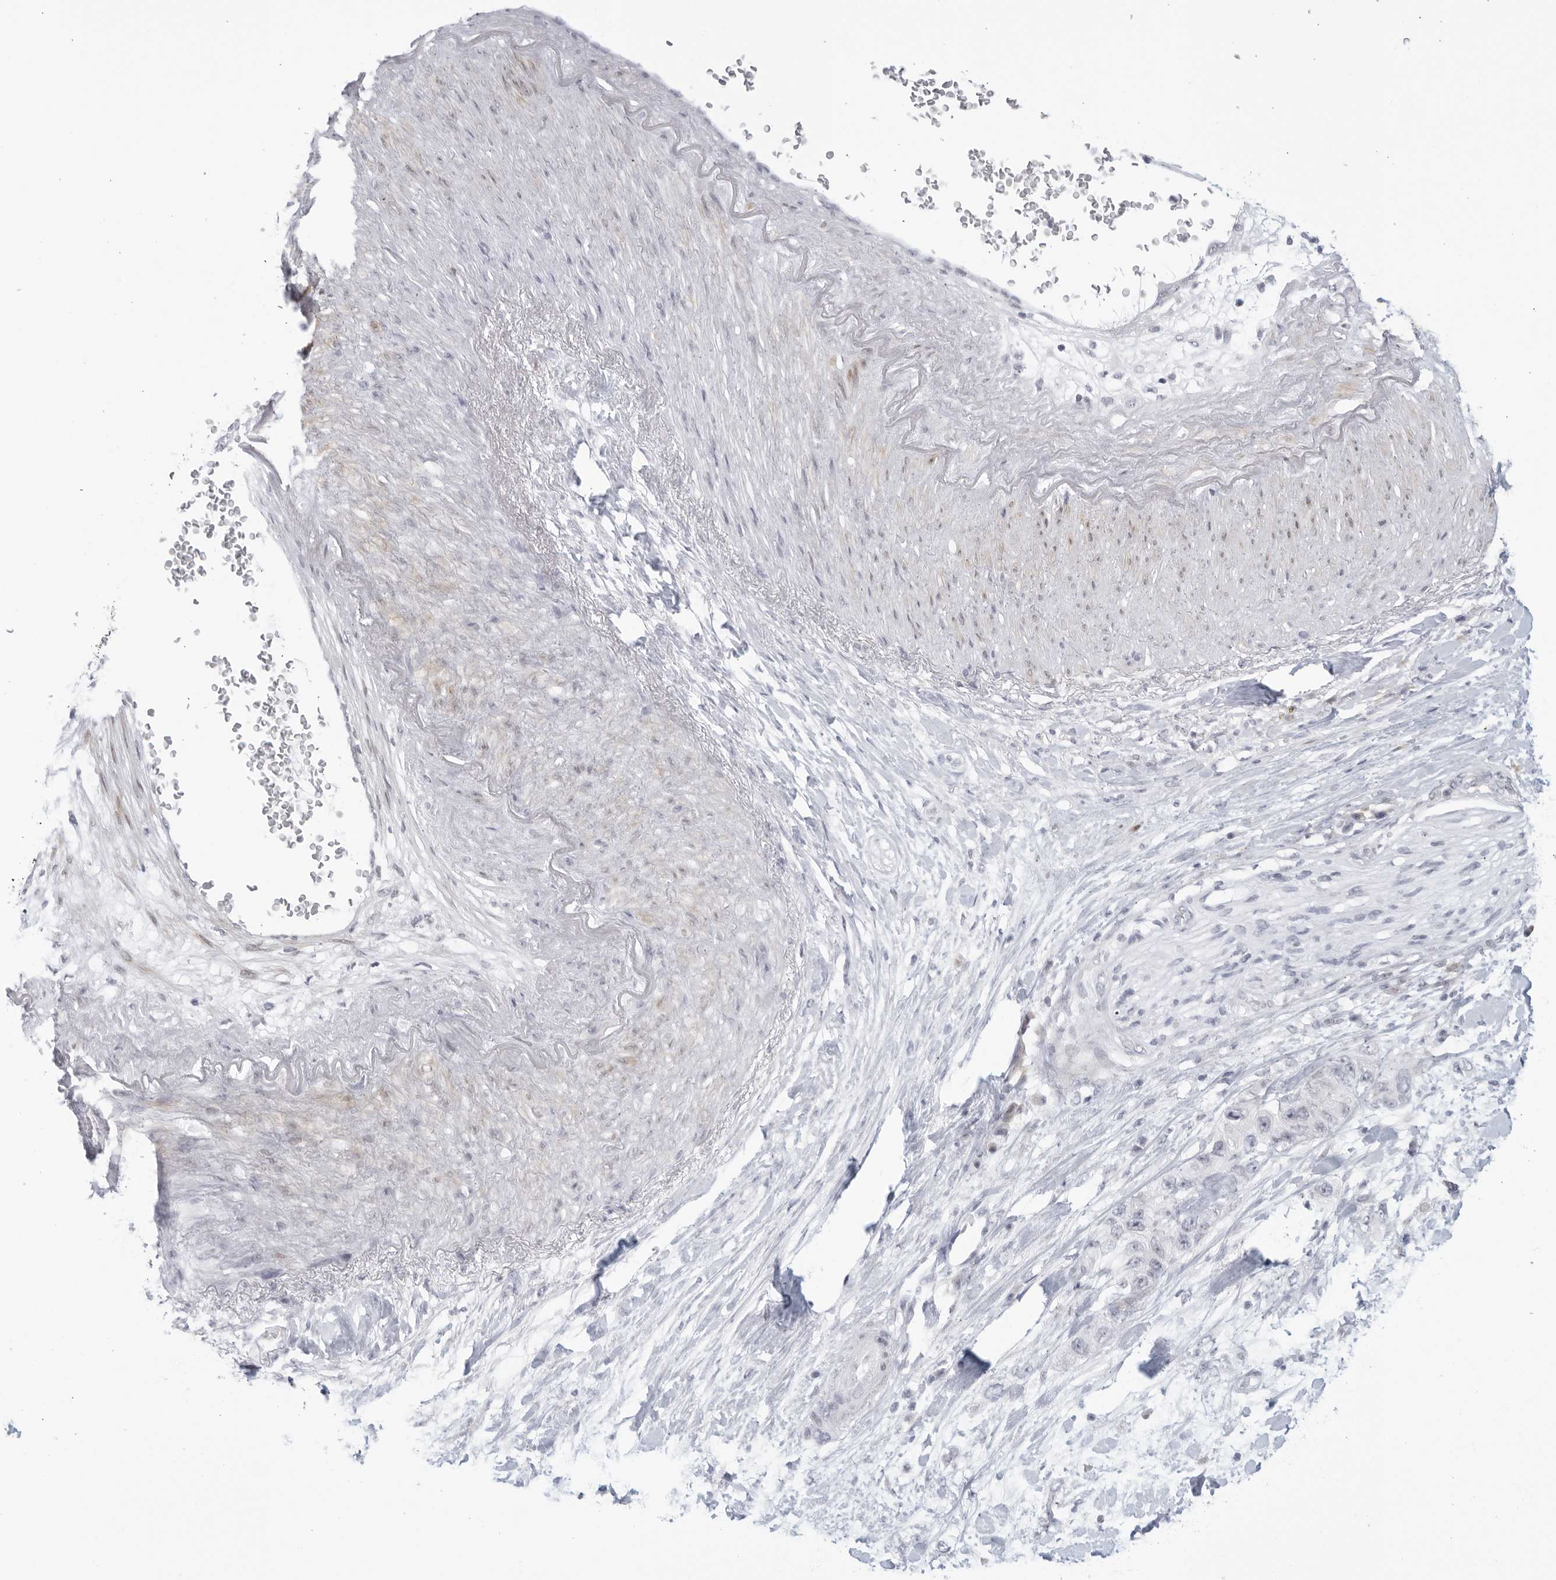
{"staining": {"intensity": "negative", "quantity": "none", "location": "none"}, "tissue": "pancreatic cancer", "cell_type": "Tumor cells", "image_type": "cancer", "snomed": [{"axis": "morphology", "description": "Adenocarcinoma, NOS"}, {"axis": "topography", "description": "Pancreas"}], "caption": "The image shows no staining of tumor cells in pancreatic cancer.", "gene": "WDTC1", "patient": {"sex": "female", "age": 73}}